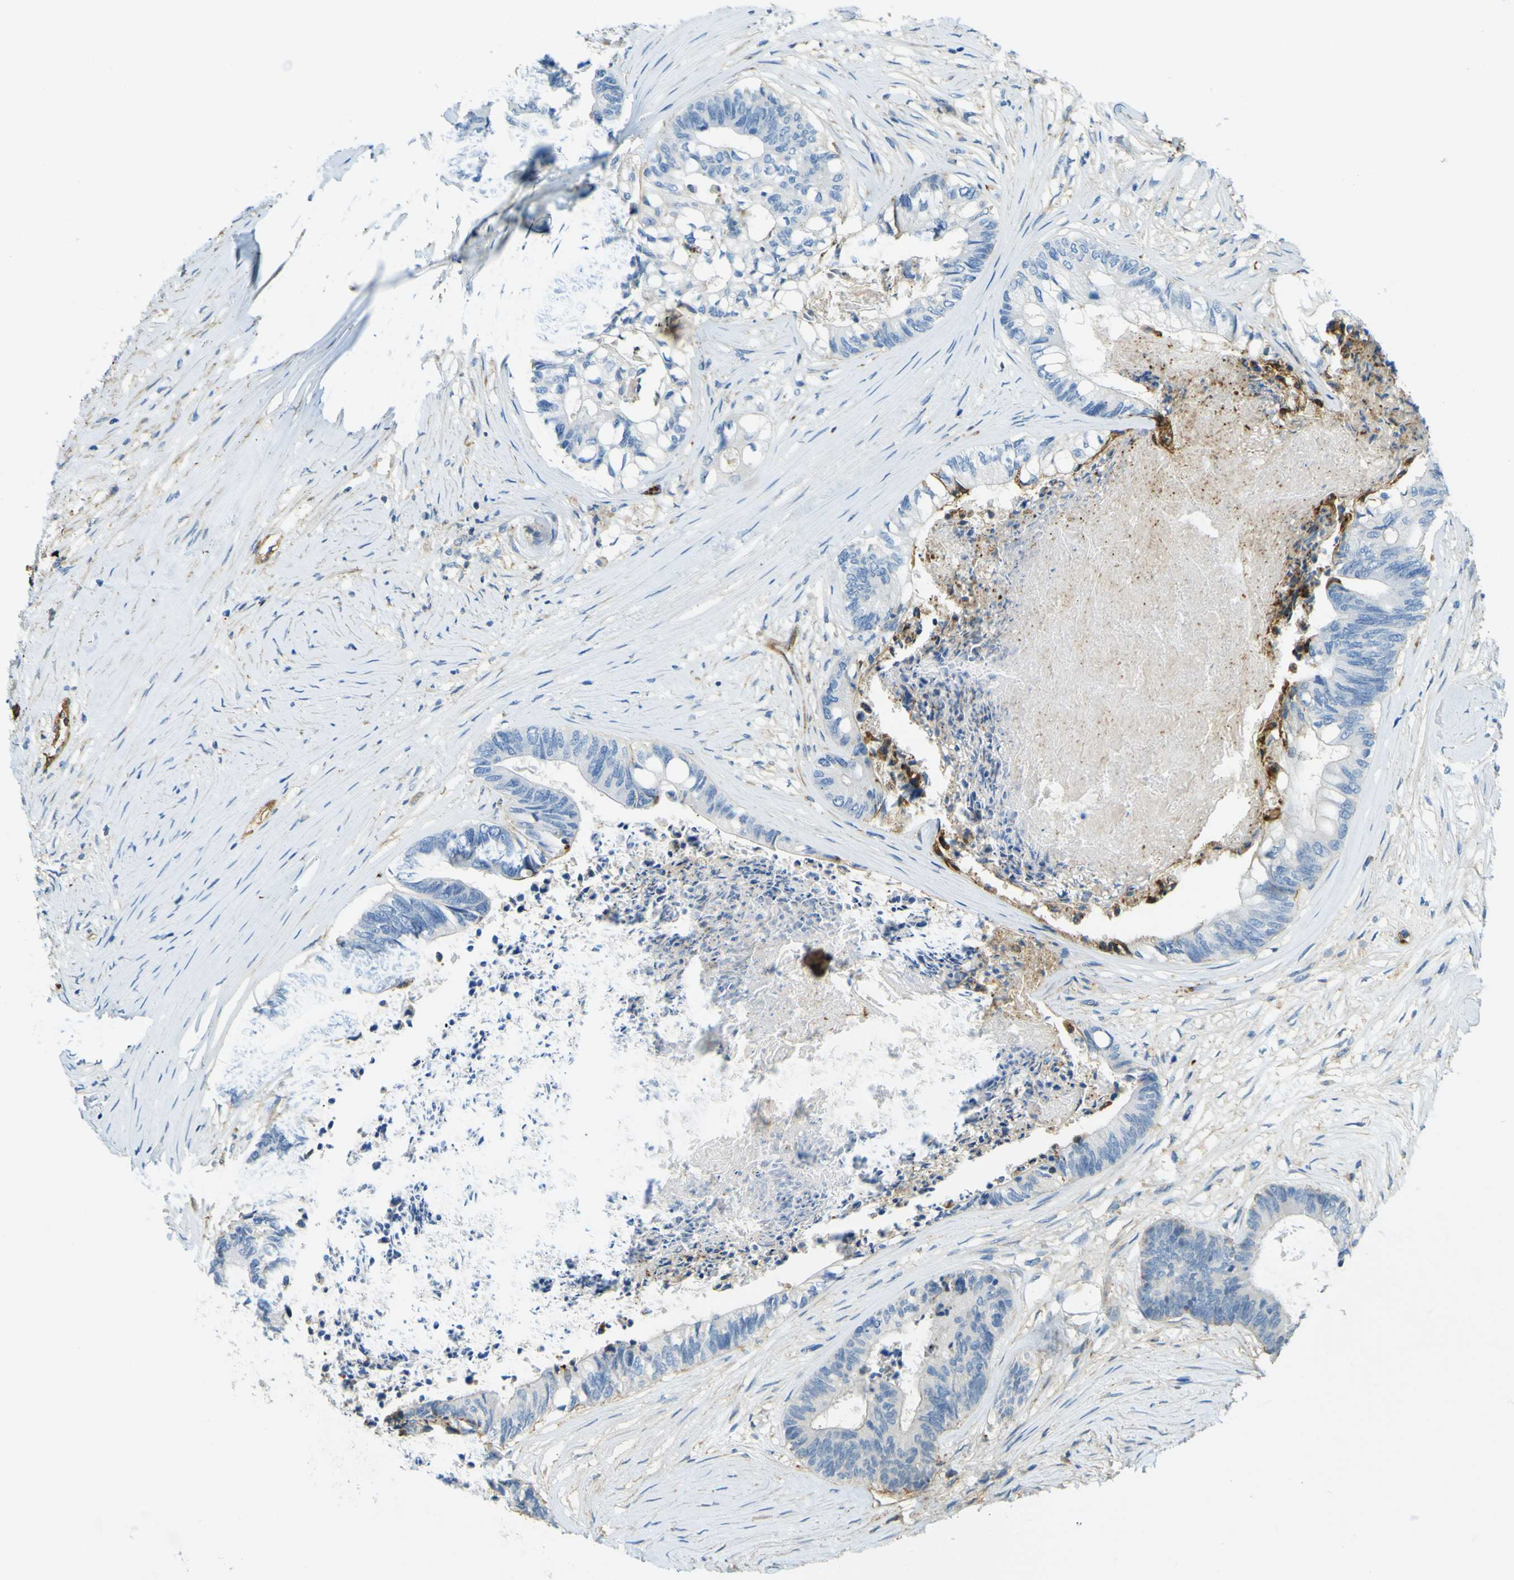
{"staining": {"intensity": "negative", "quantity": "none", "location": "none"}, "tissue": "colorectal cancer", "cell_type": "Tumor cells", "image_type": "cancer", "snomed": [{"axis": "morphology", "description": "Adenocarcinoma, NOS"}, {"axis": "topography", "description": "Rectum"}], "caption": "Tumor cells are negative for protein expression in human colorectal cancer (adenocarcinoma).", "gene": "PLXDC1", "patient": {"sex": "male", "age": 63}}